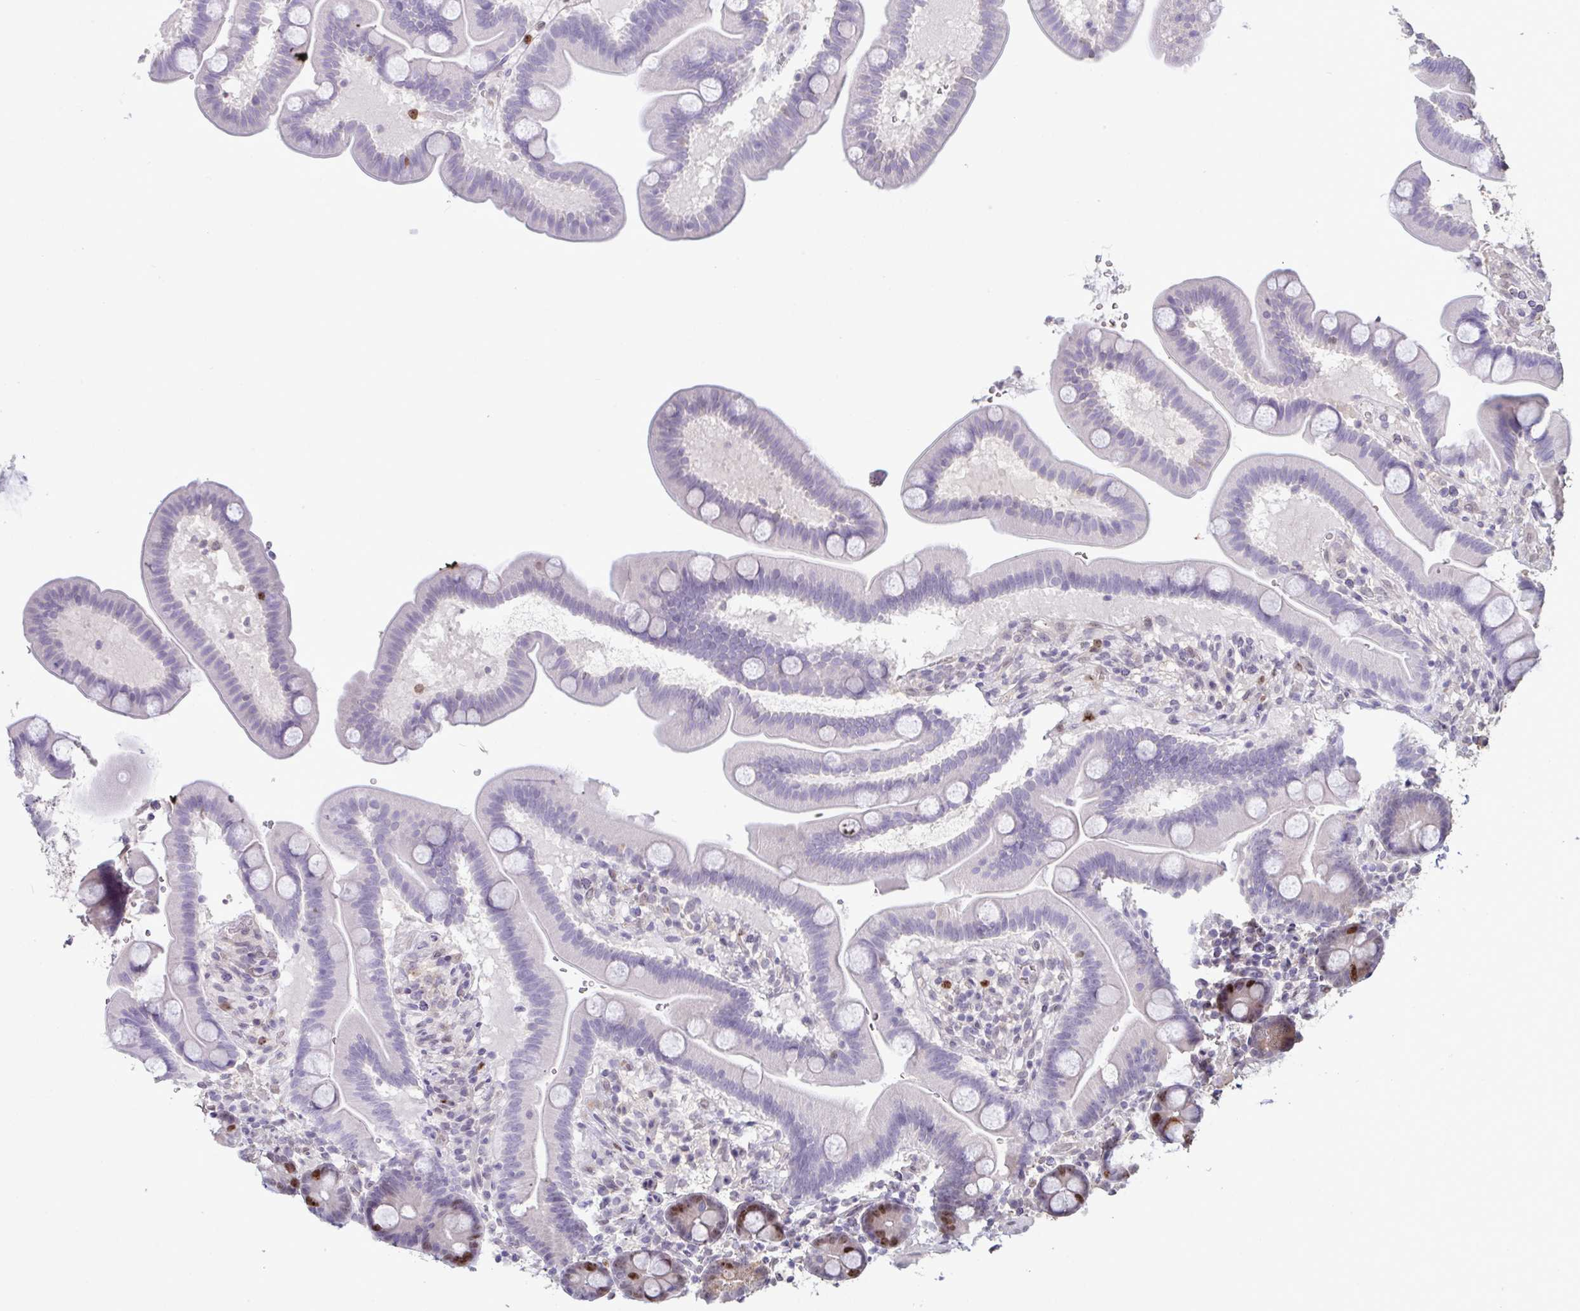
{"staining": {"intensity": "moderate", "quantity": "<25%", "location": "cytoplasmic/membranous,nuclear"}, "tissue": "duodenum", "cell_type": "Glandular cells", "image_type": "normal", "snomed": [{"axis": "morphology", "description": "Normal tissue, NOS"}, {"axis": "topography", "description": "Duodenum"}], "caption": "Moderate cytoplasmic/membranous,nuclear positivity is appreciated in about <25% of glandular cells in benign duodenum. (DAB (3,3'-diaminobenzidine) = brown stain, brightfield microscopy at high magnification).", "gene": "SETD7", "patient": {"sex": "male", "age": 59}}